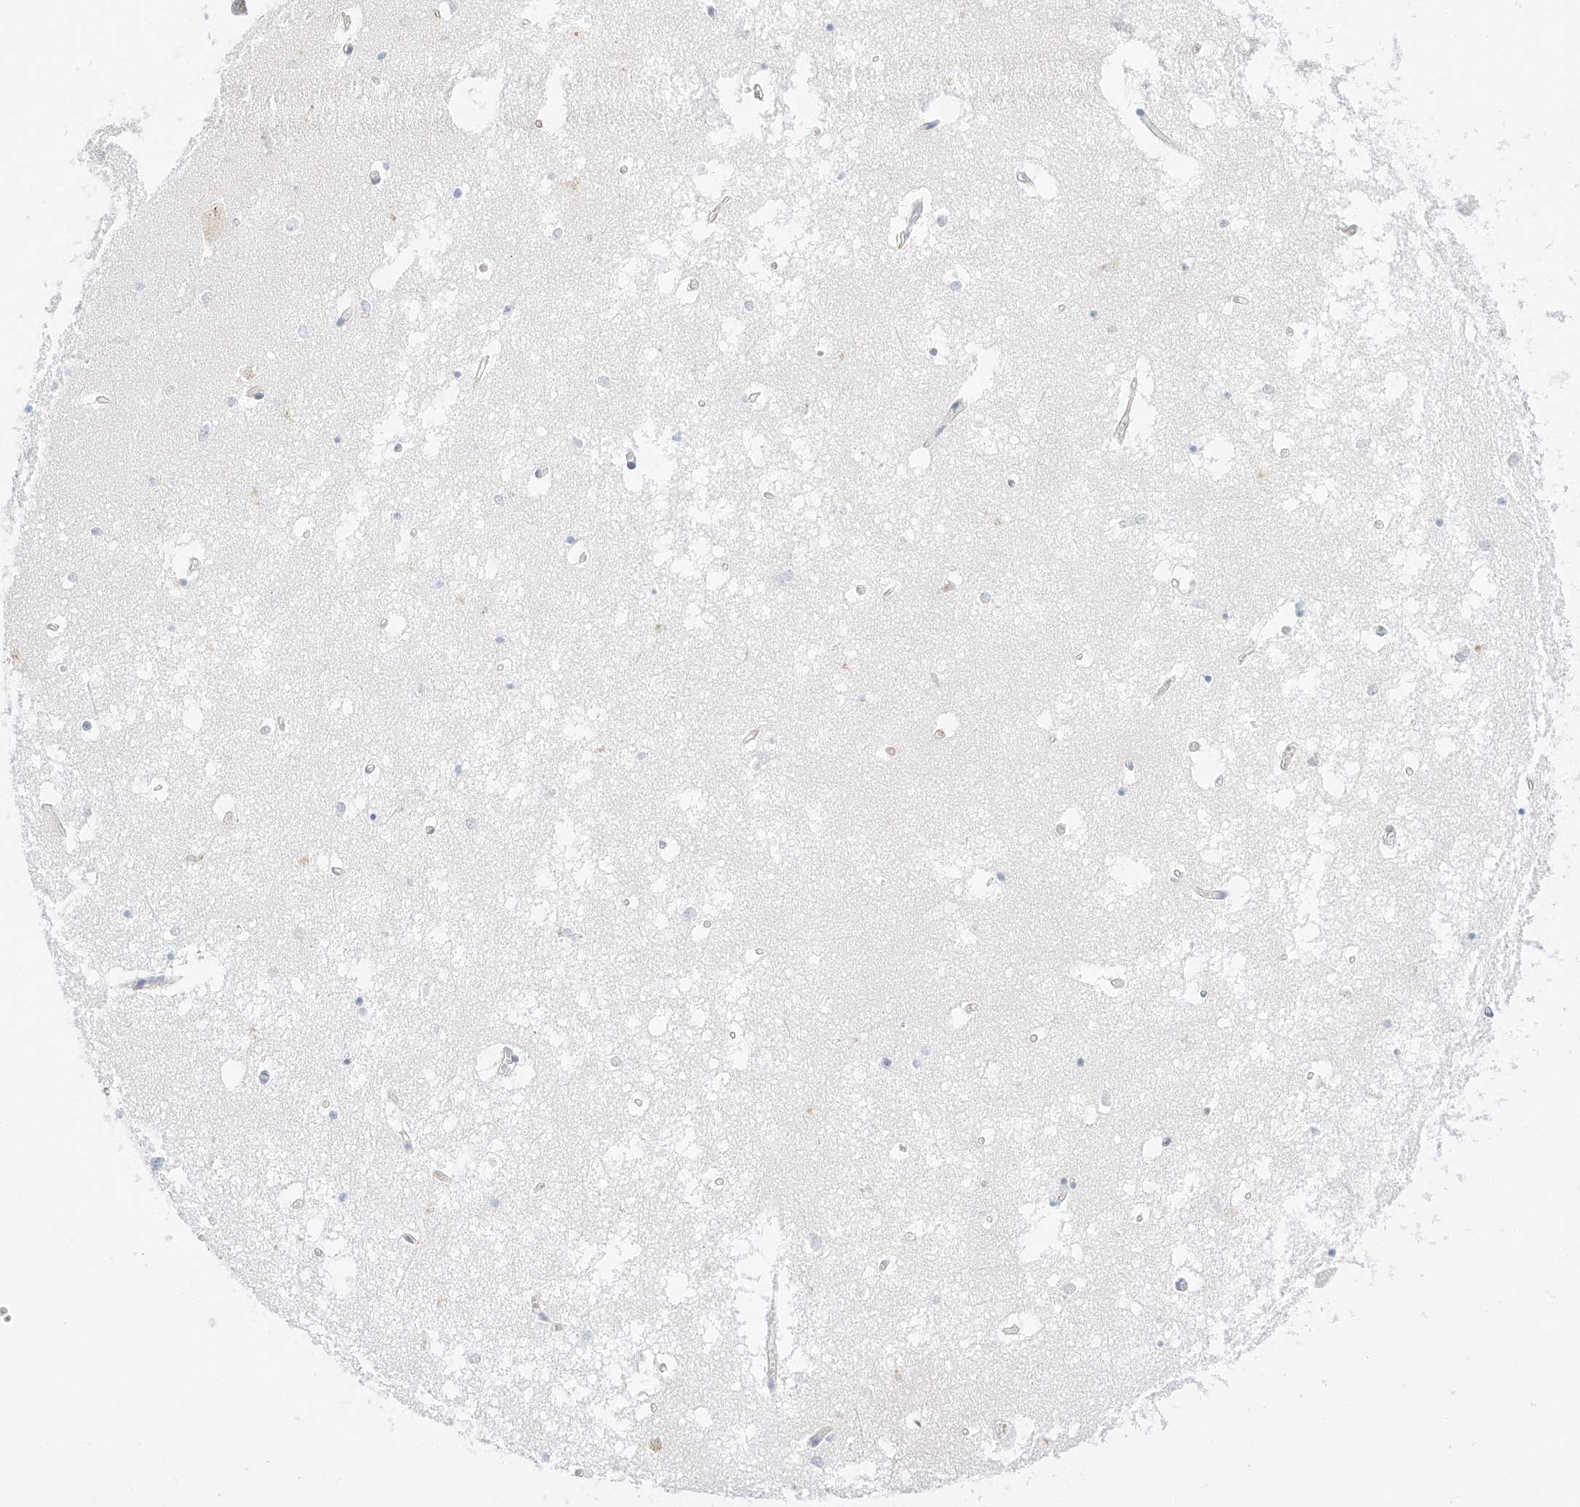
{"staining": {"intensity": "negative", "quantity": "none", "location": "none"}, "tissue": "hippocampus", "cell_type": "Glial cells", "image_type": "normal", "snomed": [{"axis": "morphology", "description": "Normal tissue, NOS"}, {"axis": "topography", "description": "Hippocampus"}], "caption": "Protein analysis of benign hippocampus exhibits no significant positivity in glial cells.", "gene": "CDCP2", "patient": {"sex": "male", "age": 70}}